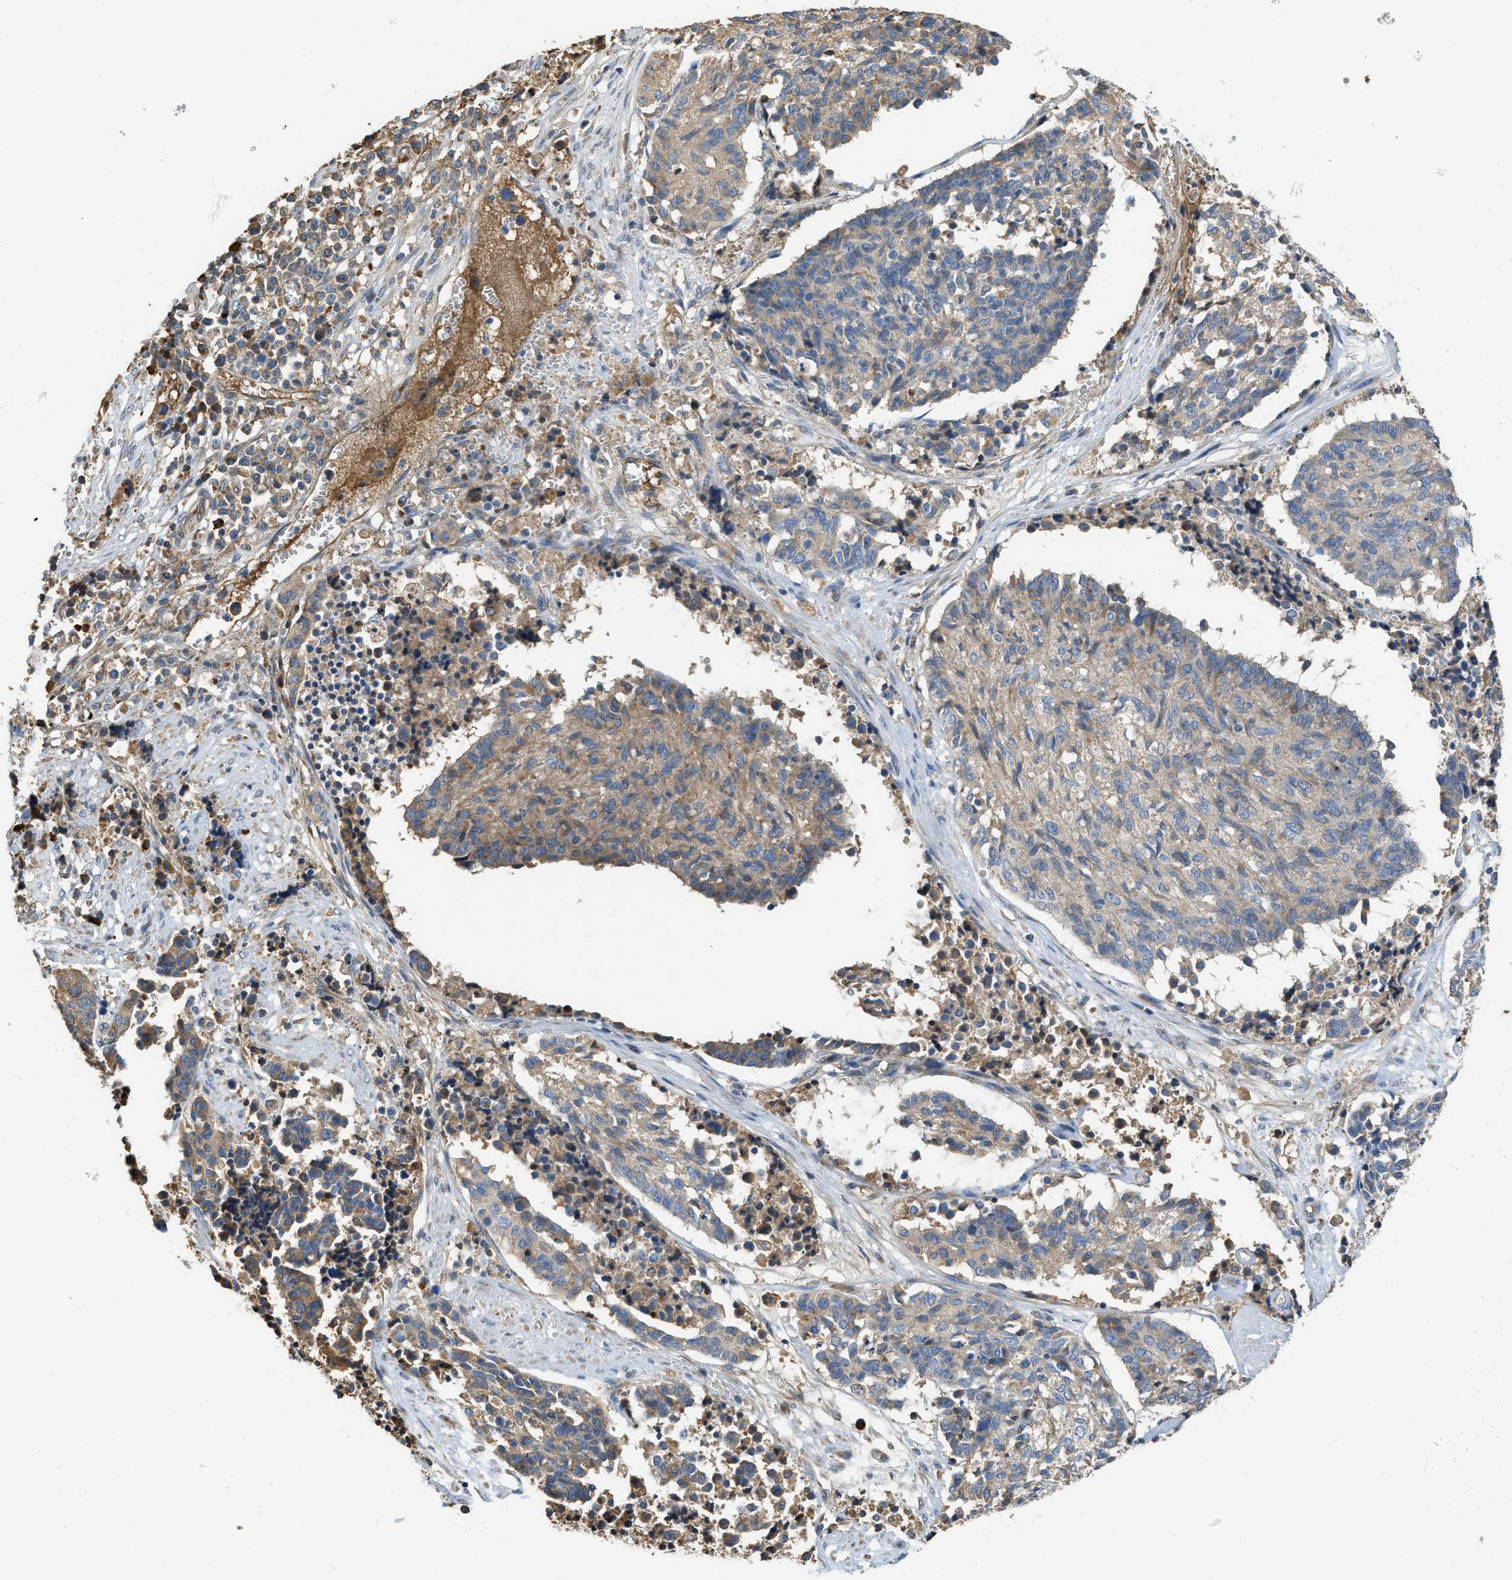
{"staining": {"intensity": "weak", "quantity": "<25%", "location": "cytoplasmic/membranous"}, "tissue": "cervical cancer", "cell_type": "Tumor cells", "image_type": "cancer", "snomed": [{"axis": "morphology", "description": "Squamous cell carcinoma, NOS"}, {"axis": "topography", "description": "Cervix"}], "caption": "An image of human cervical squamous cell carcinoma is negative for staining in tumor cells.", "gene": "RIPK2", "patient": {"sex": "female", "age": 35}}